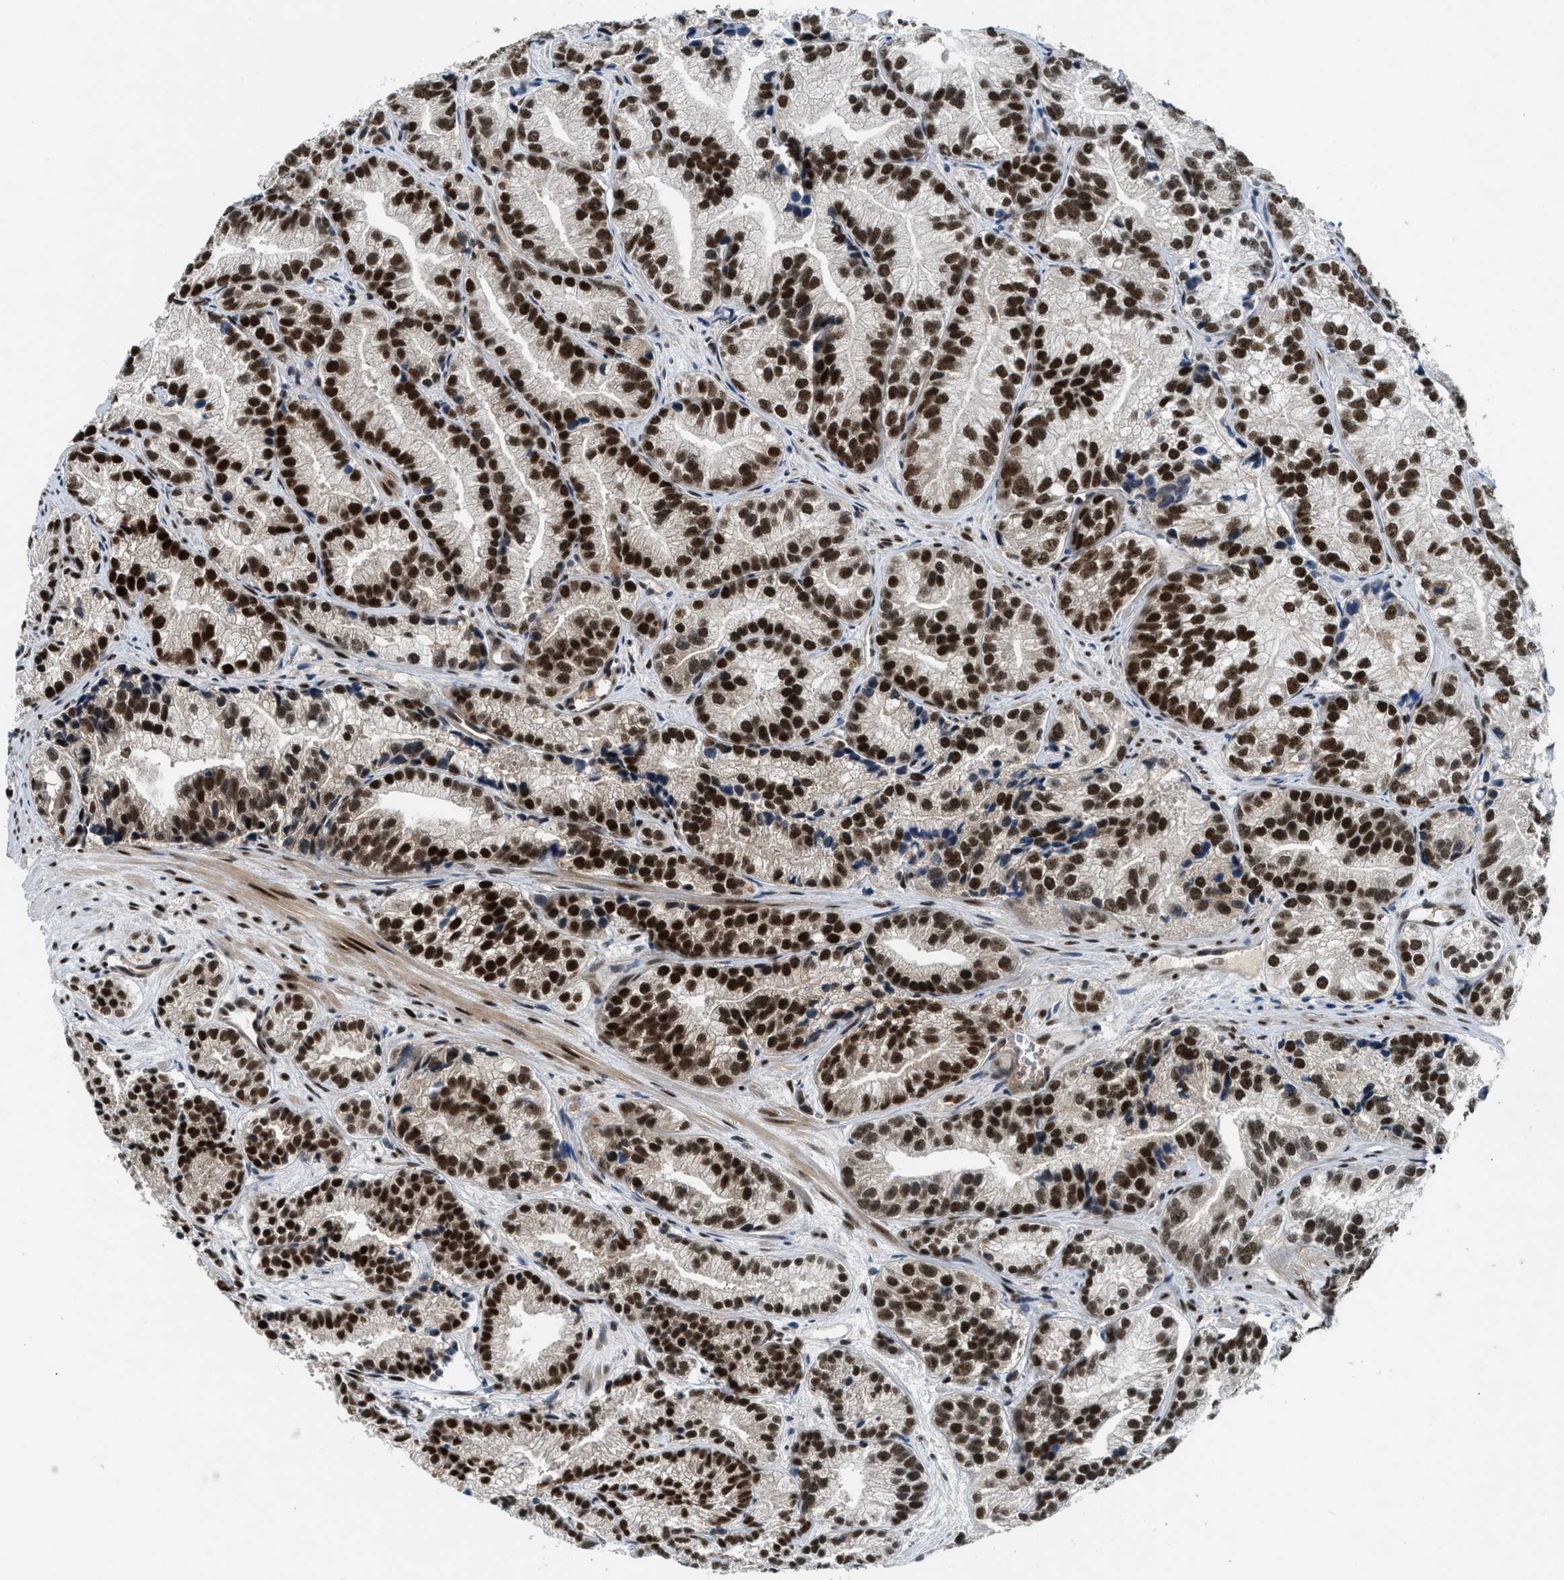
{"staining": {"intensity": "strong", "quantity": ">75%", "location": "nuclear"}, "tissue": "prostate cancer", "cell_type": "Tumor cells", "image_type": "cancer", "snomed": [{"axis": "morphology", "description": "Adenocarcinoma, Low grade"}, {"axis": "topography", "description": "Prostate"}], "caption": "Immunohistochemistry histopathology image of neoplastic tissue: adenocarcinoma (low-grade) (prostate) stained using IHC demonstrates high levels of strong protein expression localized specifically in the nuclear of tumor cells, appearing as a nuclear brown color.", "gene": "NCOA1", "patient": {"sex": "male", "age": 89}}